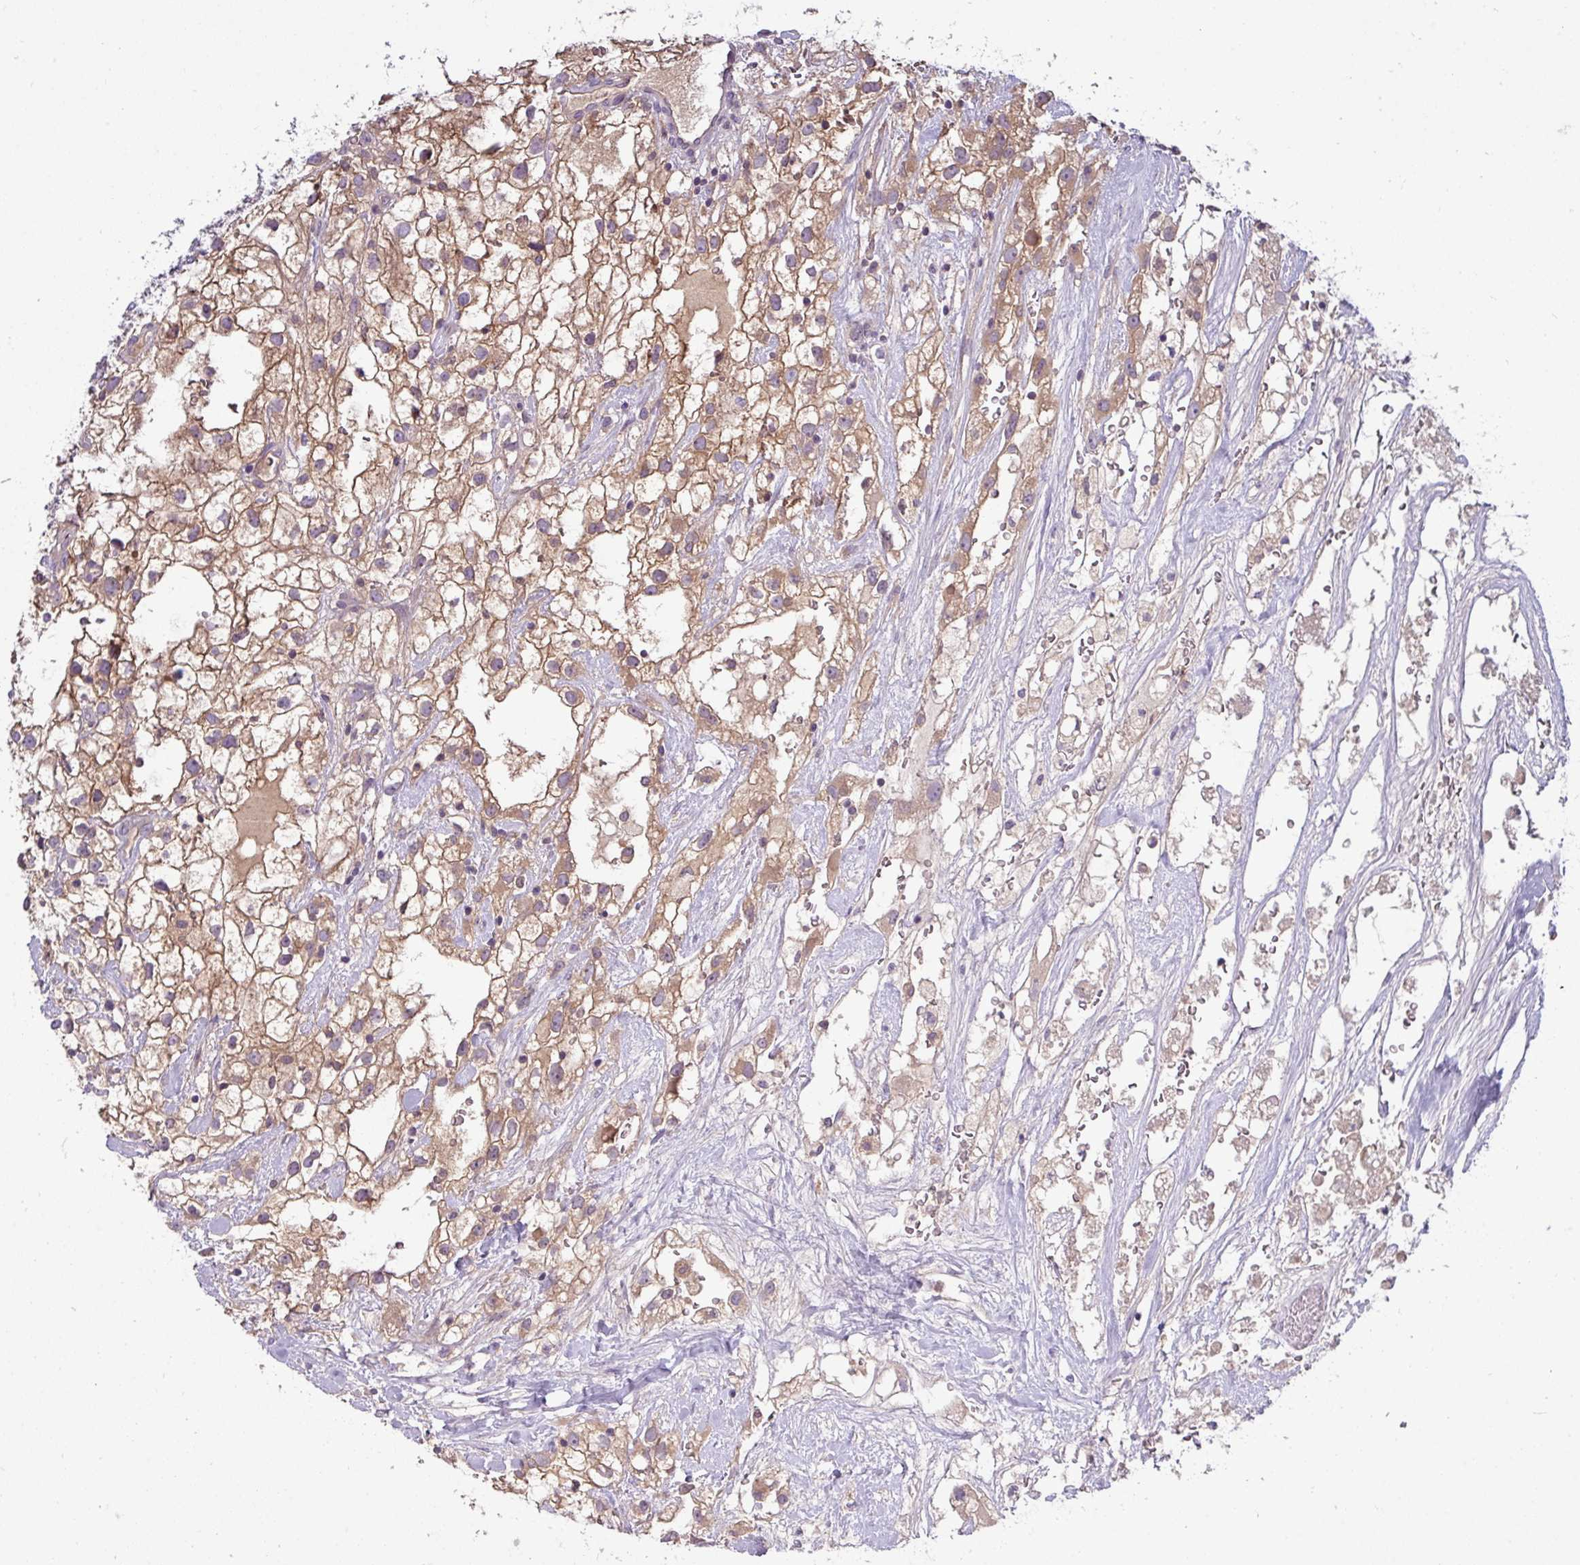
{"staining": {"intensity": "moderate", "quantity": ">75%", "location": "cytoplasmic/membranous"}, "tissue": "renal cancer", "cell_type": "Tumor cells", "image_type": "cancer", "snomed": [{"axis": "morphology", "description": "Adenocarcinoma, NOS"}, {"axis": "topography", "description": "Kidney"}], "caption": "A micrograph of human renal cancer stained for a protein shows moderate cytoplasmic/membranous brown staining in tumor cells.", "gene": "TMEM62", "patient": {"sex": "male", "age": 59}}